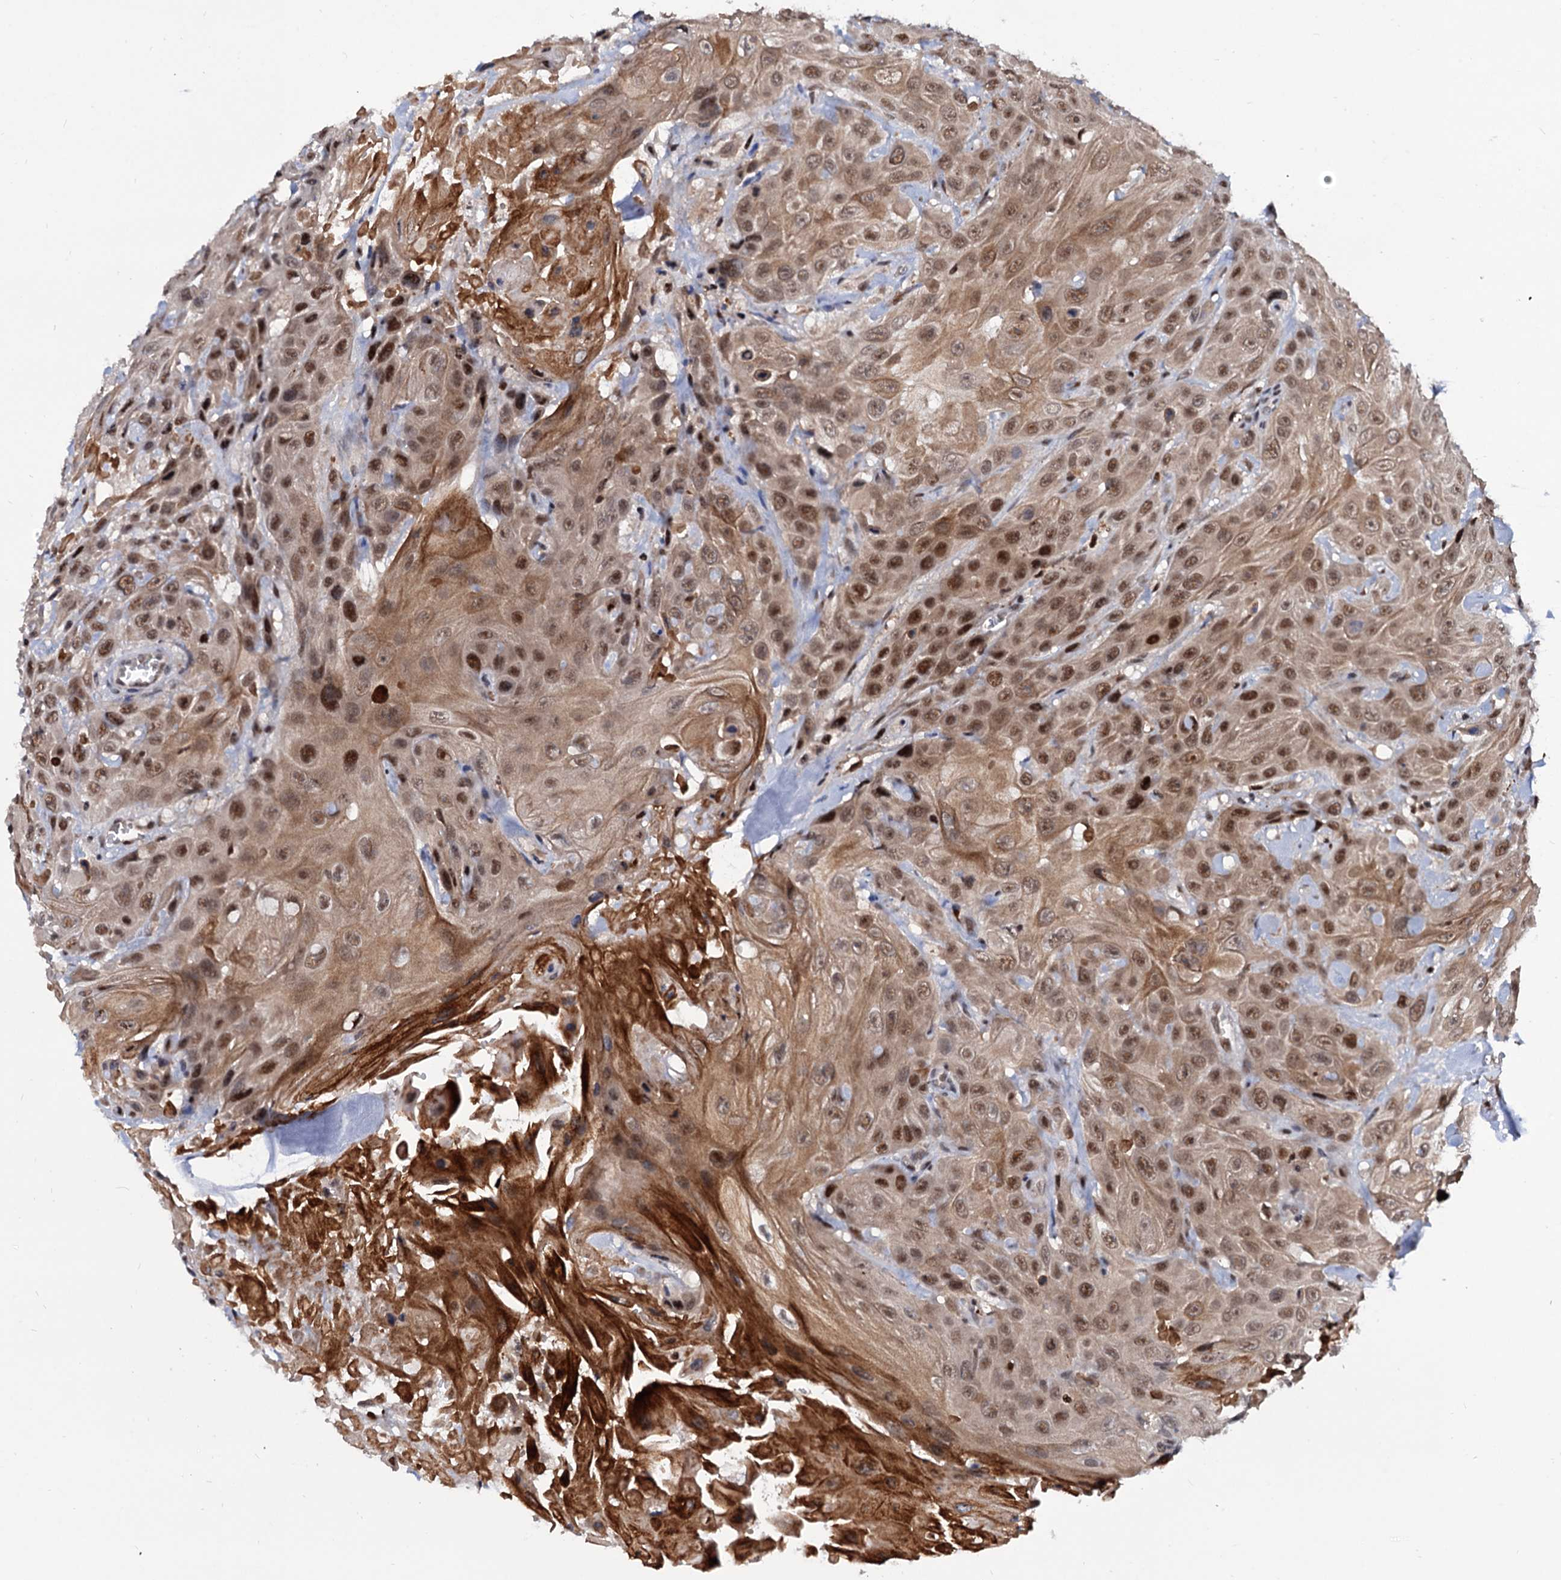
{"staining": {"intensity": "moderate", "quantity": ">75%", "location": "cytoplasmic/membranous,nuclear"}, "tissue": "head and neck cancer", "cell_type": "Tumor cells", "image_type": "cancer", "snomed": [{"axis": "morphology", "description": "Squamous cell carcinoma, NOS"}, {"axis": "topography", "description": "Head-Neck"}], "caption": "Immunohistochemistry (IHC) (DAB) staining of head and neck squamous cell carcinoma reveals moderate cytoplasmic/membranous and nuclear protein positivity in approximately >75% of tumor cells.", "gene": "RNASEH2B", "patient": {"sex": "male", "age": 81}}